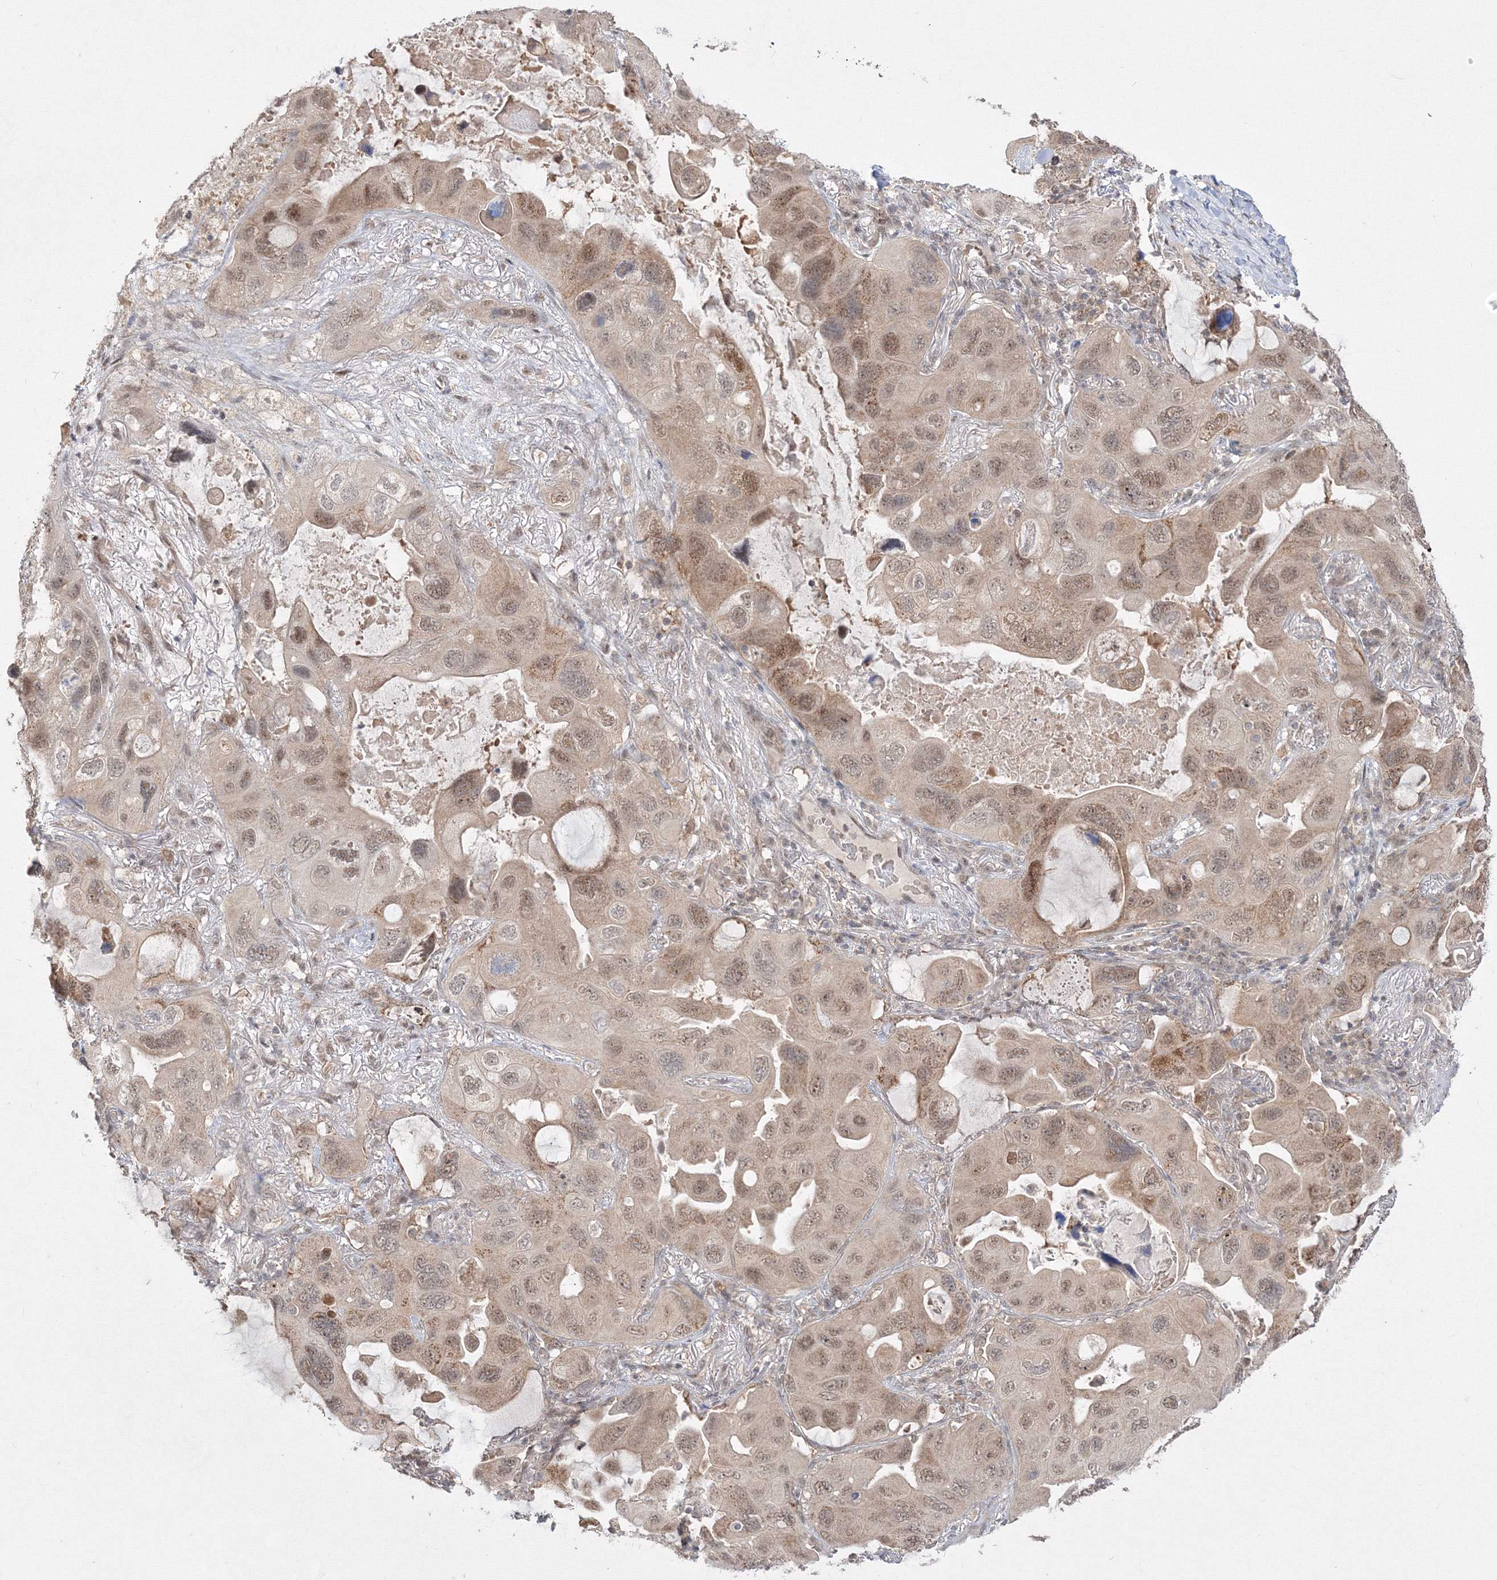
{"staining": {"intensity": "moderate", "quantity": "25%-75%", "location": "cytoplasmic/membranous,nuclear"}, "tissue": "lung cancer", "cell_type": "Tumor cells", "image_type": "cancer", "snomed": [{"axis": "morphology", "description": "Squamous cell carcinoma, NOS"}, {"axis": "topography", "description": "Lung"}], "caption": "High-magnification brightfield microscopy of lung squamous cell carcinoma stained with DAB (3,3'-diaminobenzidine) (brown) and counterstained with hematoxylin (blue). tumor cells exhibit moderate cytoplasmic/membranous and nuclear staining is appreciated in about25%-75% of cells. (IHC, brightfield microscopy, high magnification).", "gene": "COPS4", "patient": {"sex": "female", "age": 73}}